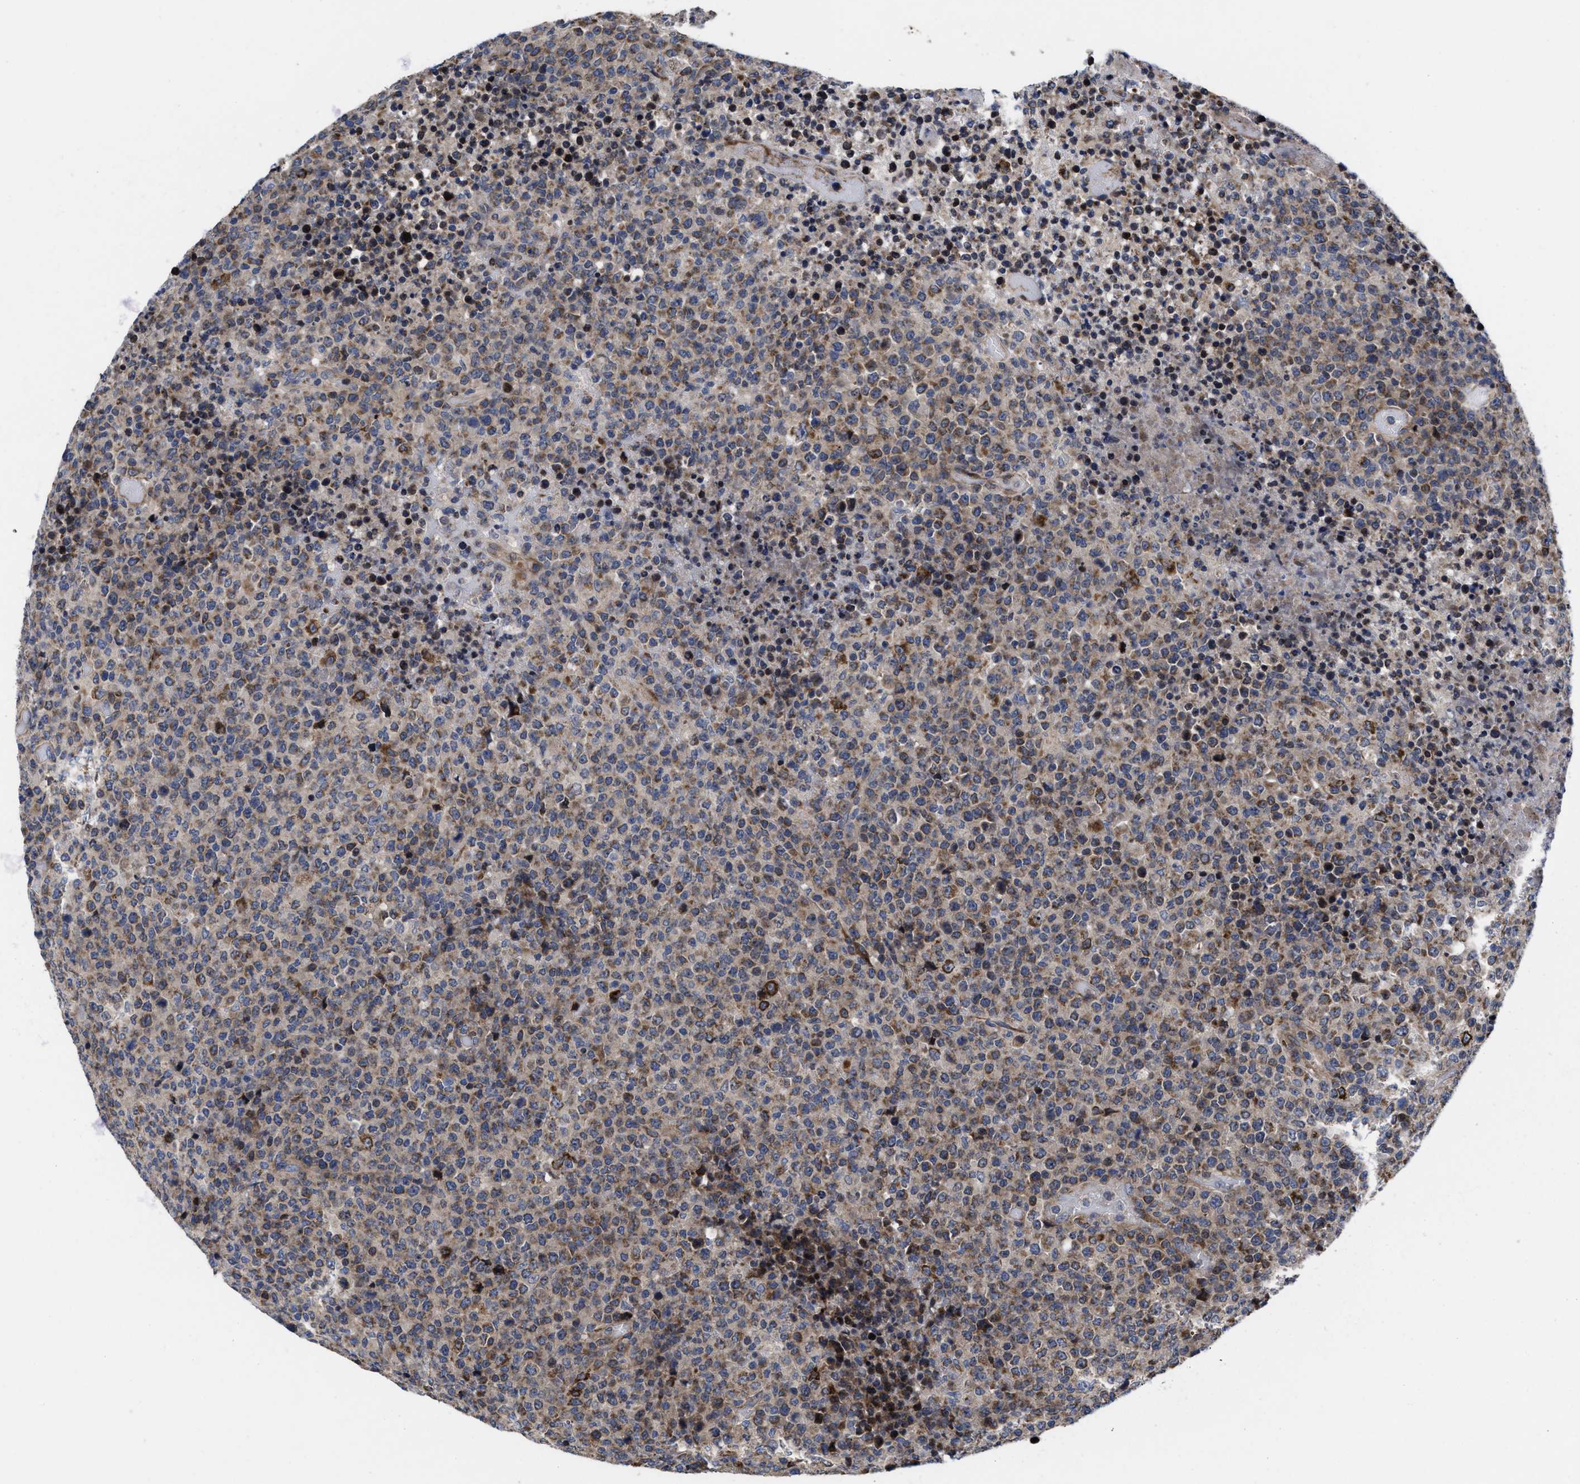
{"staining": {"intensity": "weak", "quantity": ">75%", "location": "cytoplasmic/membranous"}, "tissue": "lymphoma", "cell_type": "Tumor cells", "image_type": "cancer", "snomed": [{"axis": "morphology", "description": "Malignant lymphoma, non-Hodgkin's type, High grade"}, {"axis": "topography", "description": "Lymph node"}], "caption": "Tumor cells demonstrate weak cytoplasmic/membranous positivity in approximately >75% of cells in lymphoma.", "gene": "MRPL50", "patient": {"sex": "male", "age": 13}}